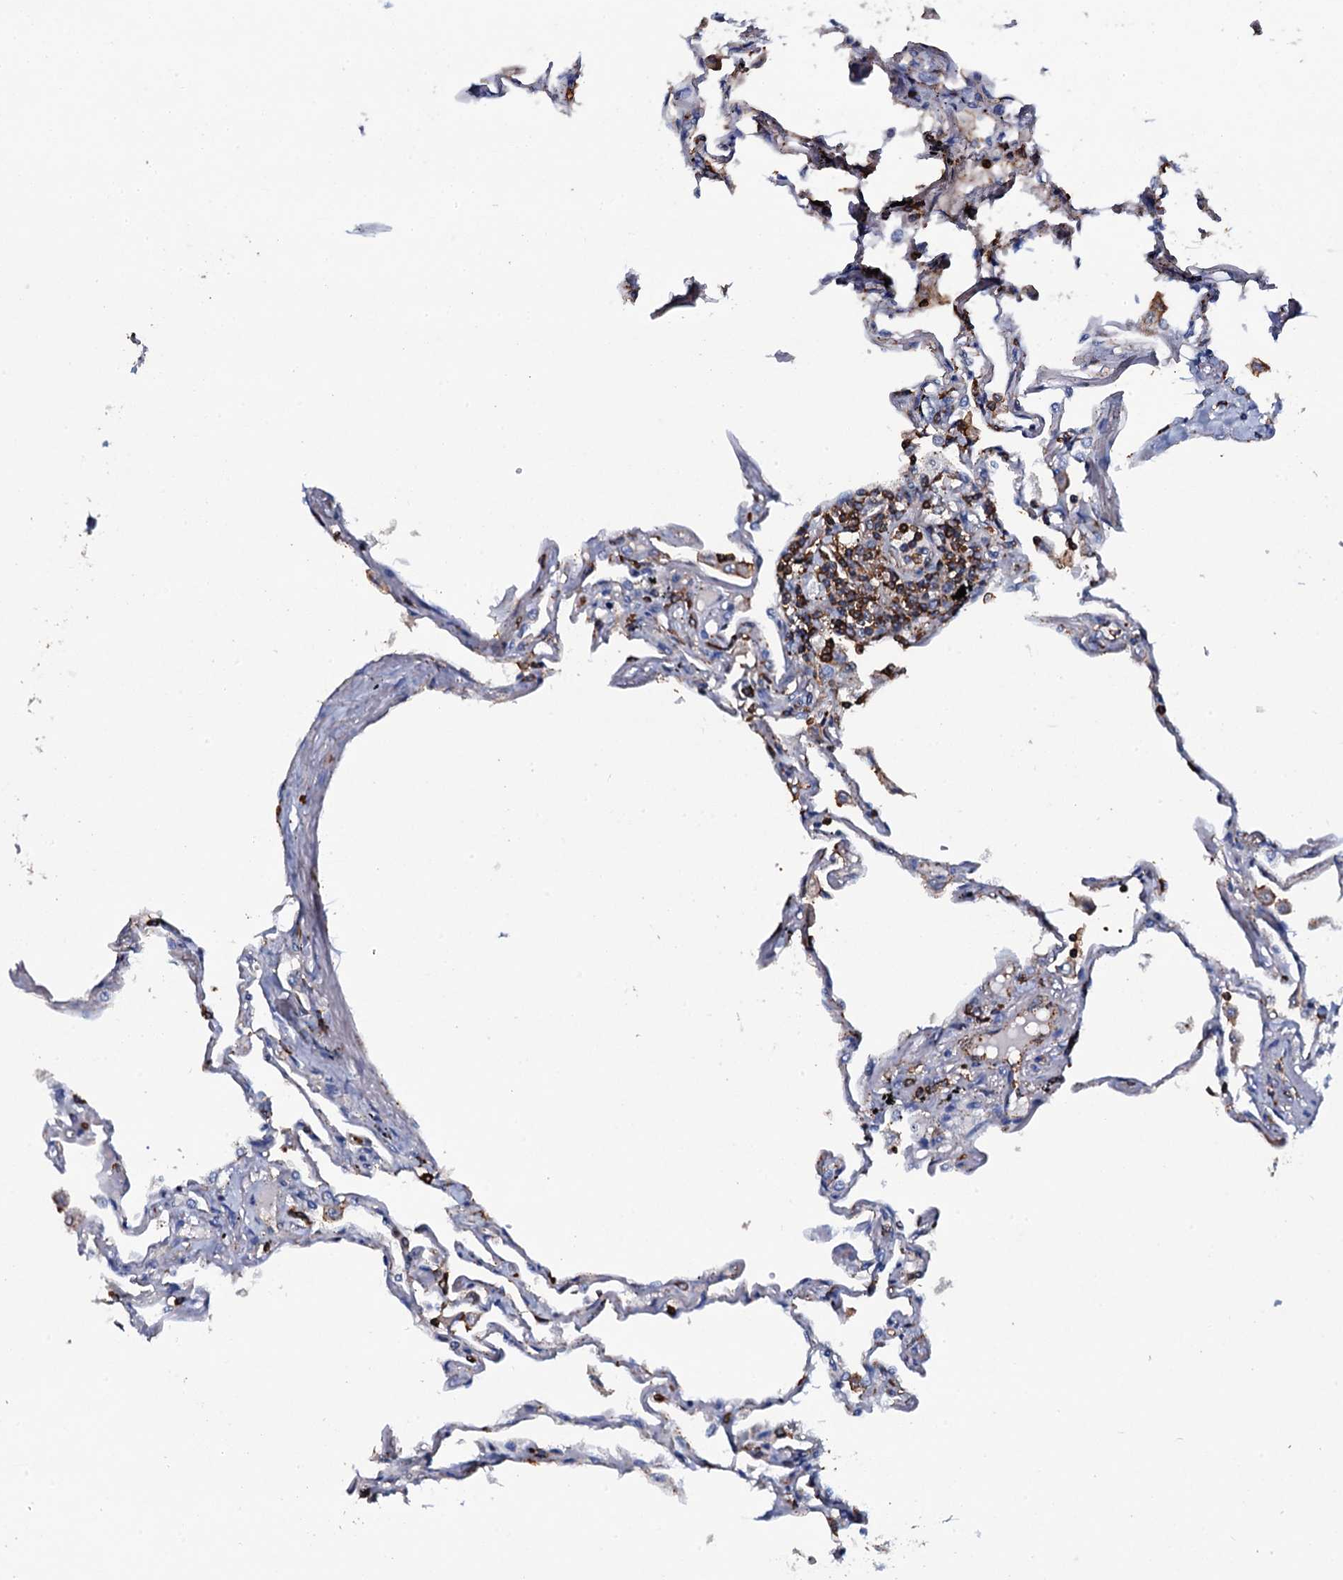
{"staining": {"intensity": "negative", "quantity": "none", "location": "none"}, "tissue": "lung", "cell_type": "Alveolar cells", "image_type": "normal", "snomed": [{"axis": "morphology", "description": "Normal tissue, NOS"}, {"axis": "topography", "description": "Lung"}], "caption": "Immunohistochemistry (IHC) histopathology image of benign lung stained for a protein (brown), which exhibits no positivity in alveolar cells.", "gene": "MS4A4E", "patient": {"sex": "female", "age": 67}}